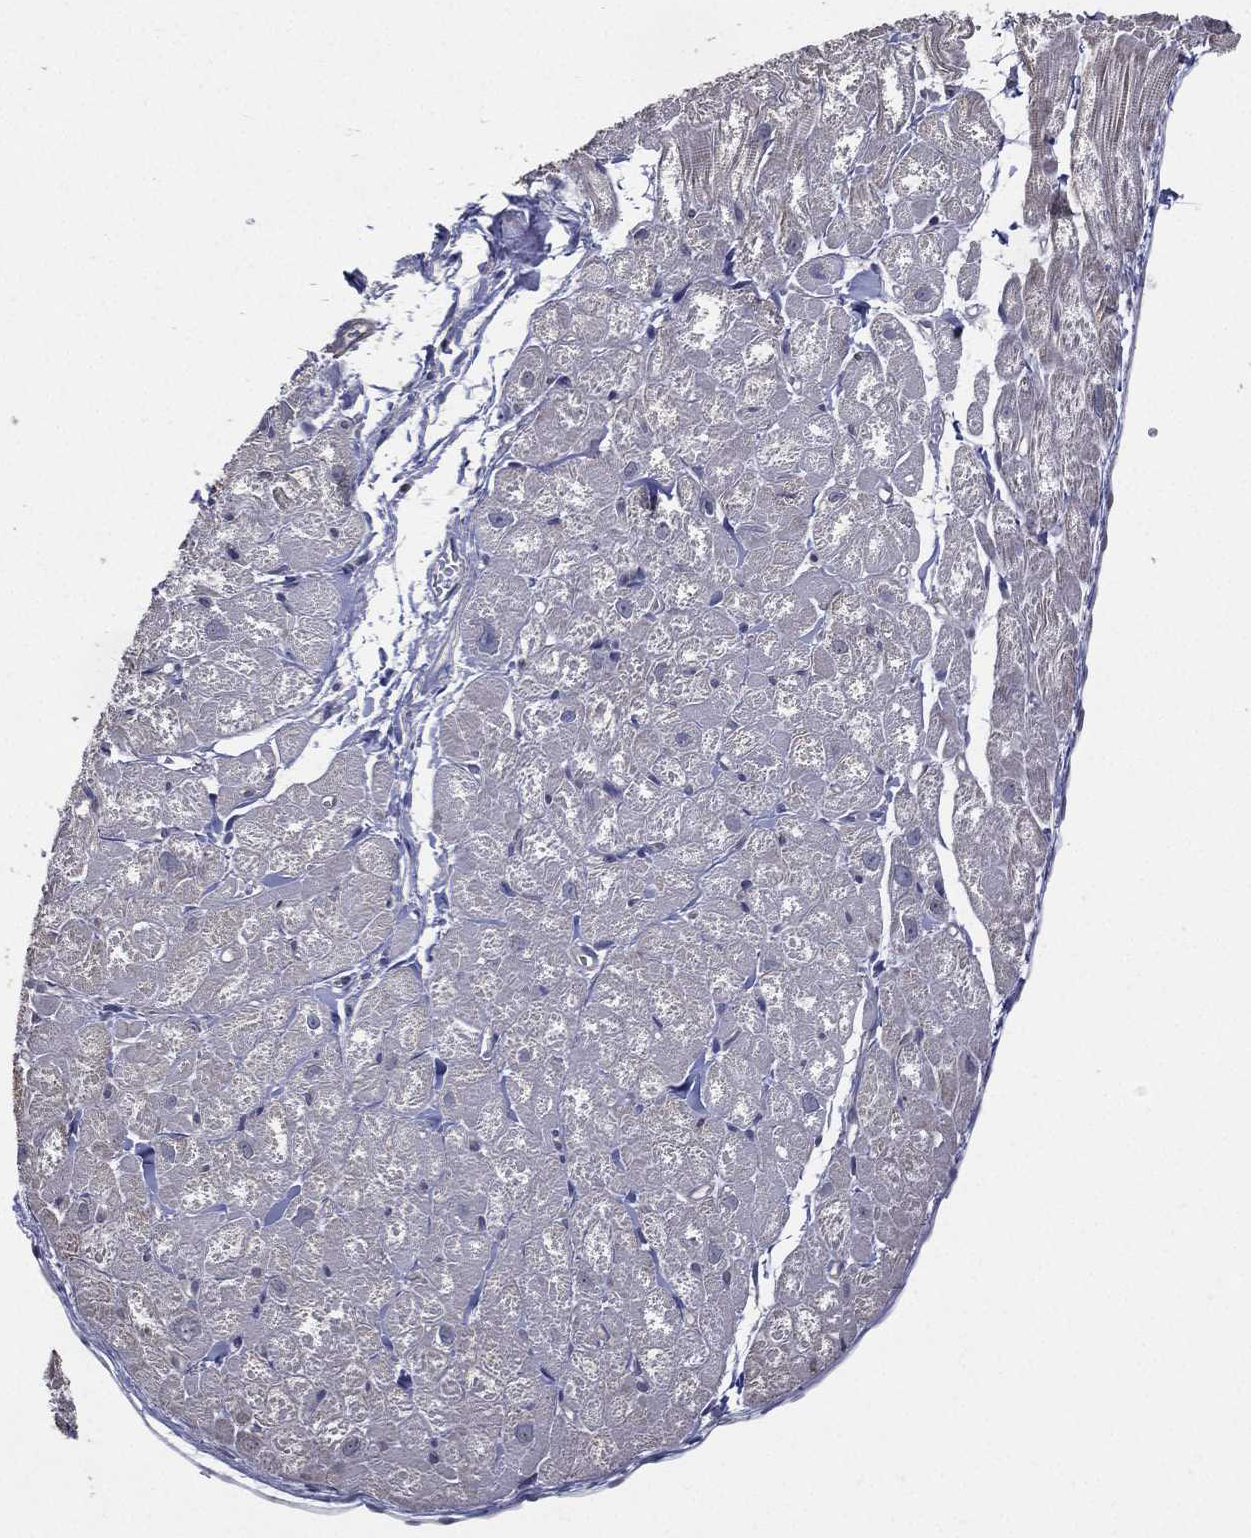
{"staining": {"intensity": "negative", "quantity": "none", "location": "none"}, "tissue": "heart muscle", "cell_type": "Cardiomyocytes", "image_type": "normal", "snomed": [{"axis": "morphology", "description": "Normal tissue, NOS"}, {"axis": "topography", "description": "Heart"}], "caption": "Cardiomyocytes show no significant protein positivity in unremarkable heart muscle. (Immunohistochemistry (ihc), brightfield microscopy, high magnification).", "gene": "SERPINB2", "patient": {"sex": "male", "age": 58}}